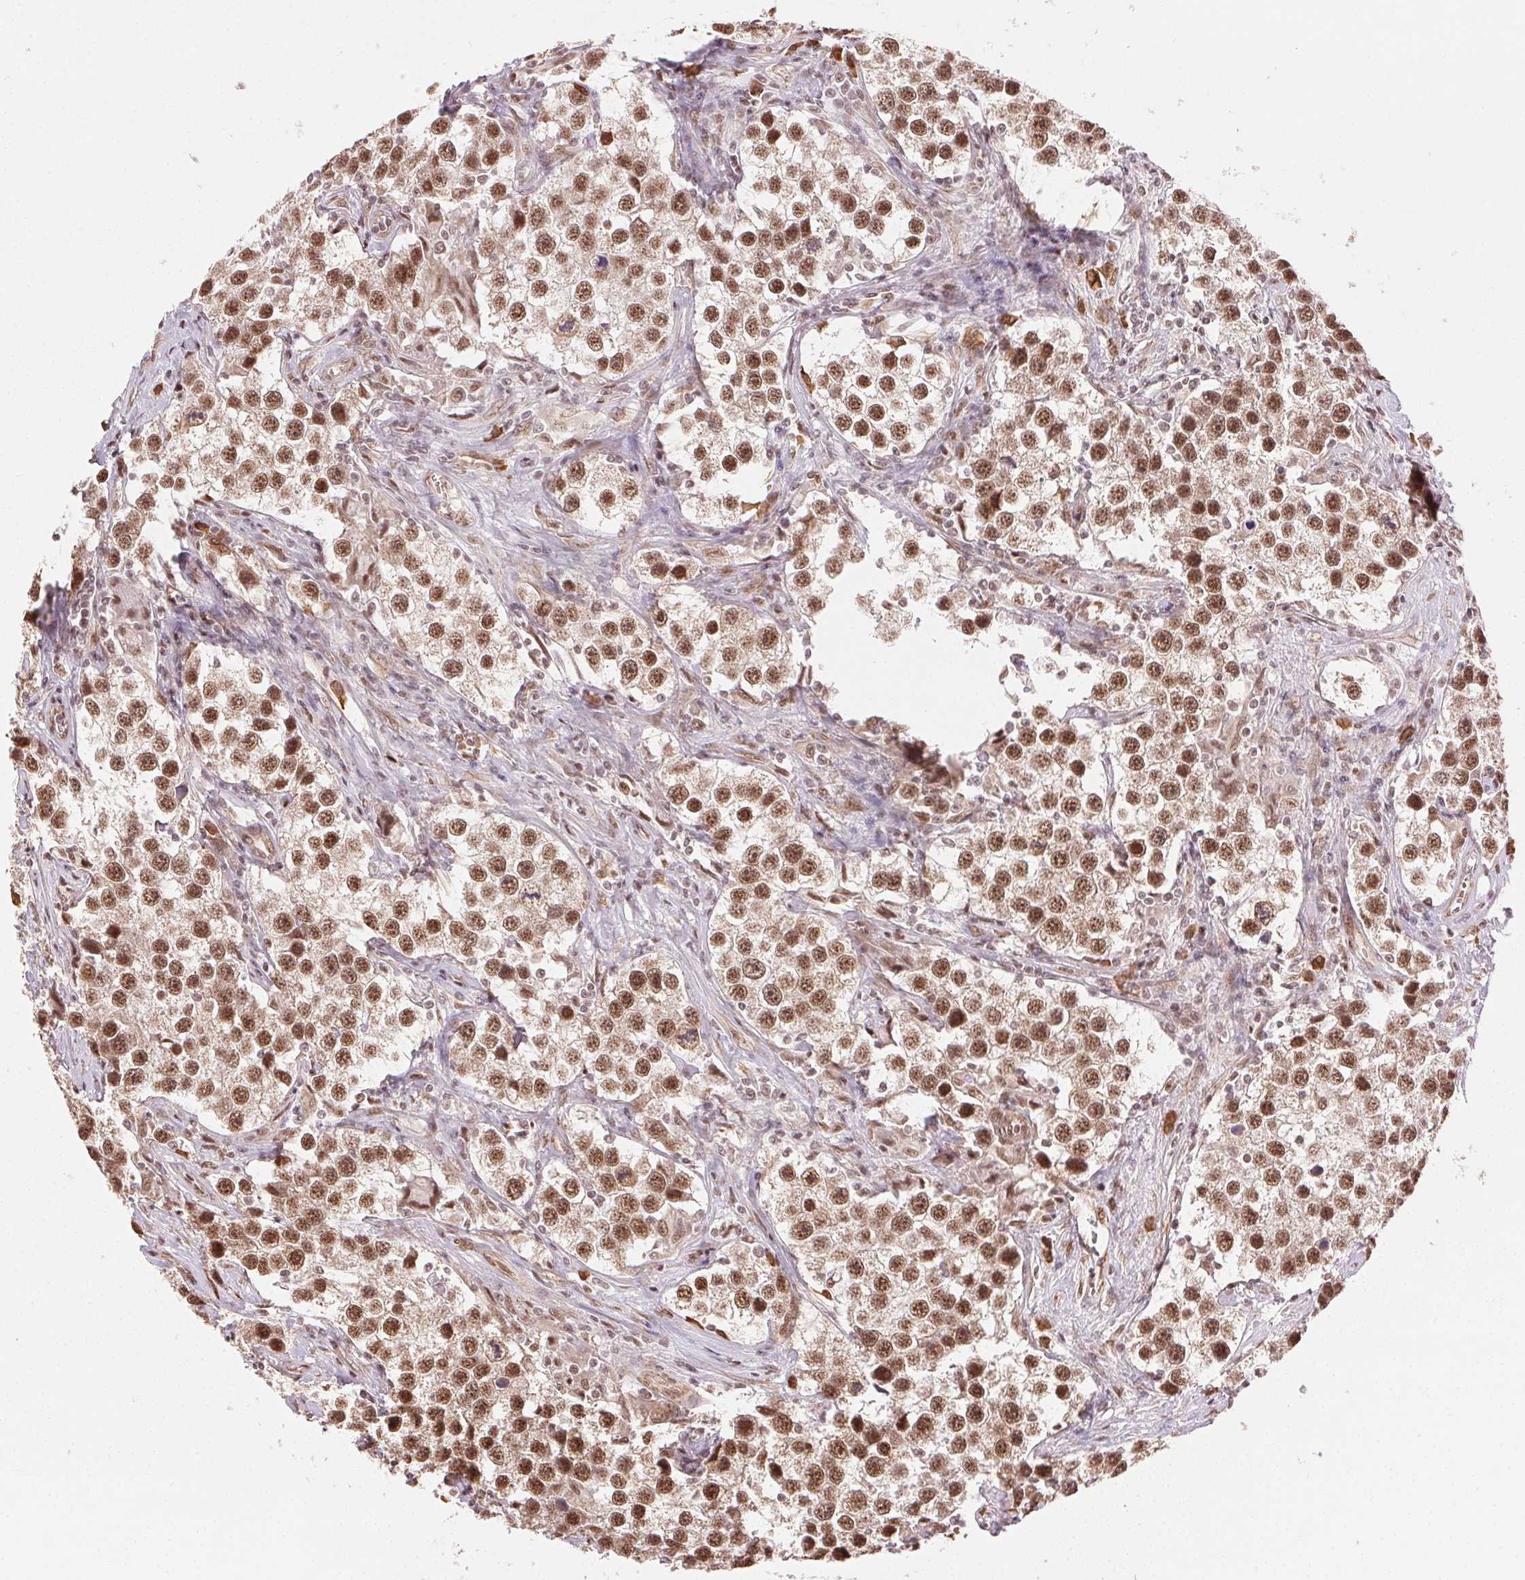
{"staining": {"intensity": "moderate", "quantity": ">75%", "location": "nuclear"}, "tissue": "testis cancer", "cell_type": "Tumor cells", "image_type": "cancer", "snomed": [{"axis": "morphology", "description": "Seminoma, NOS"}, {"axis": "topography", "description": "Testis"}], "caption": "Immunohistochemistry (IHC) (DAB (3,3'-diaminobenzidine)) staining of testis cancer exhibits moderate nuclear protein staining in approximately >75% of tumor cells.", "gene": "TREML4", "patient": {"sex": "male", "age": 49}}